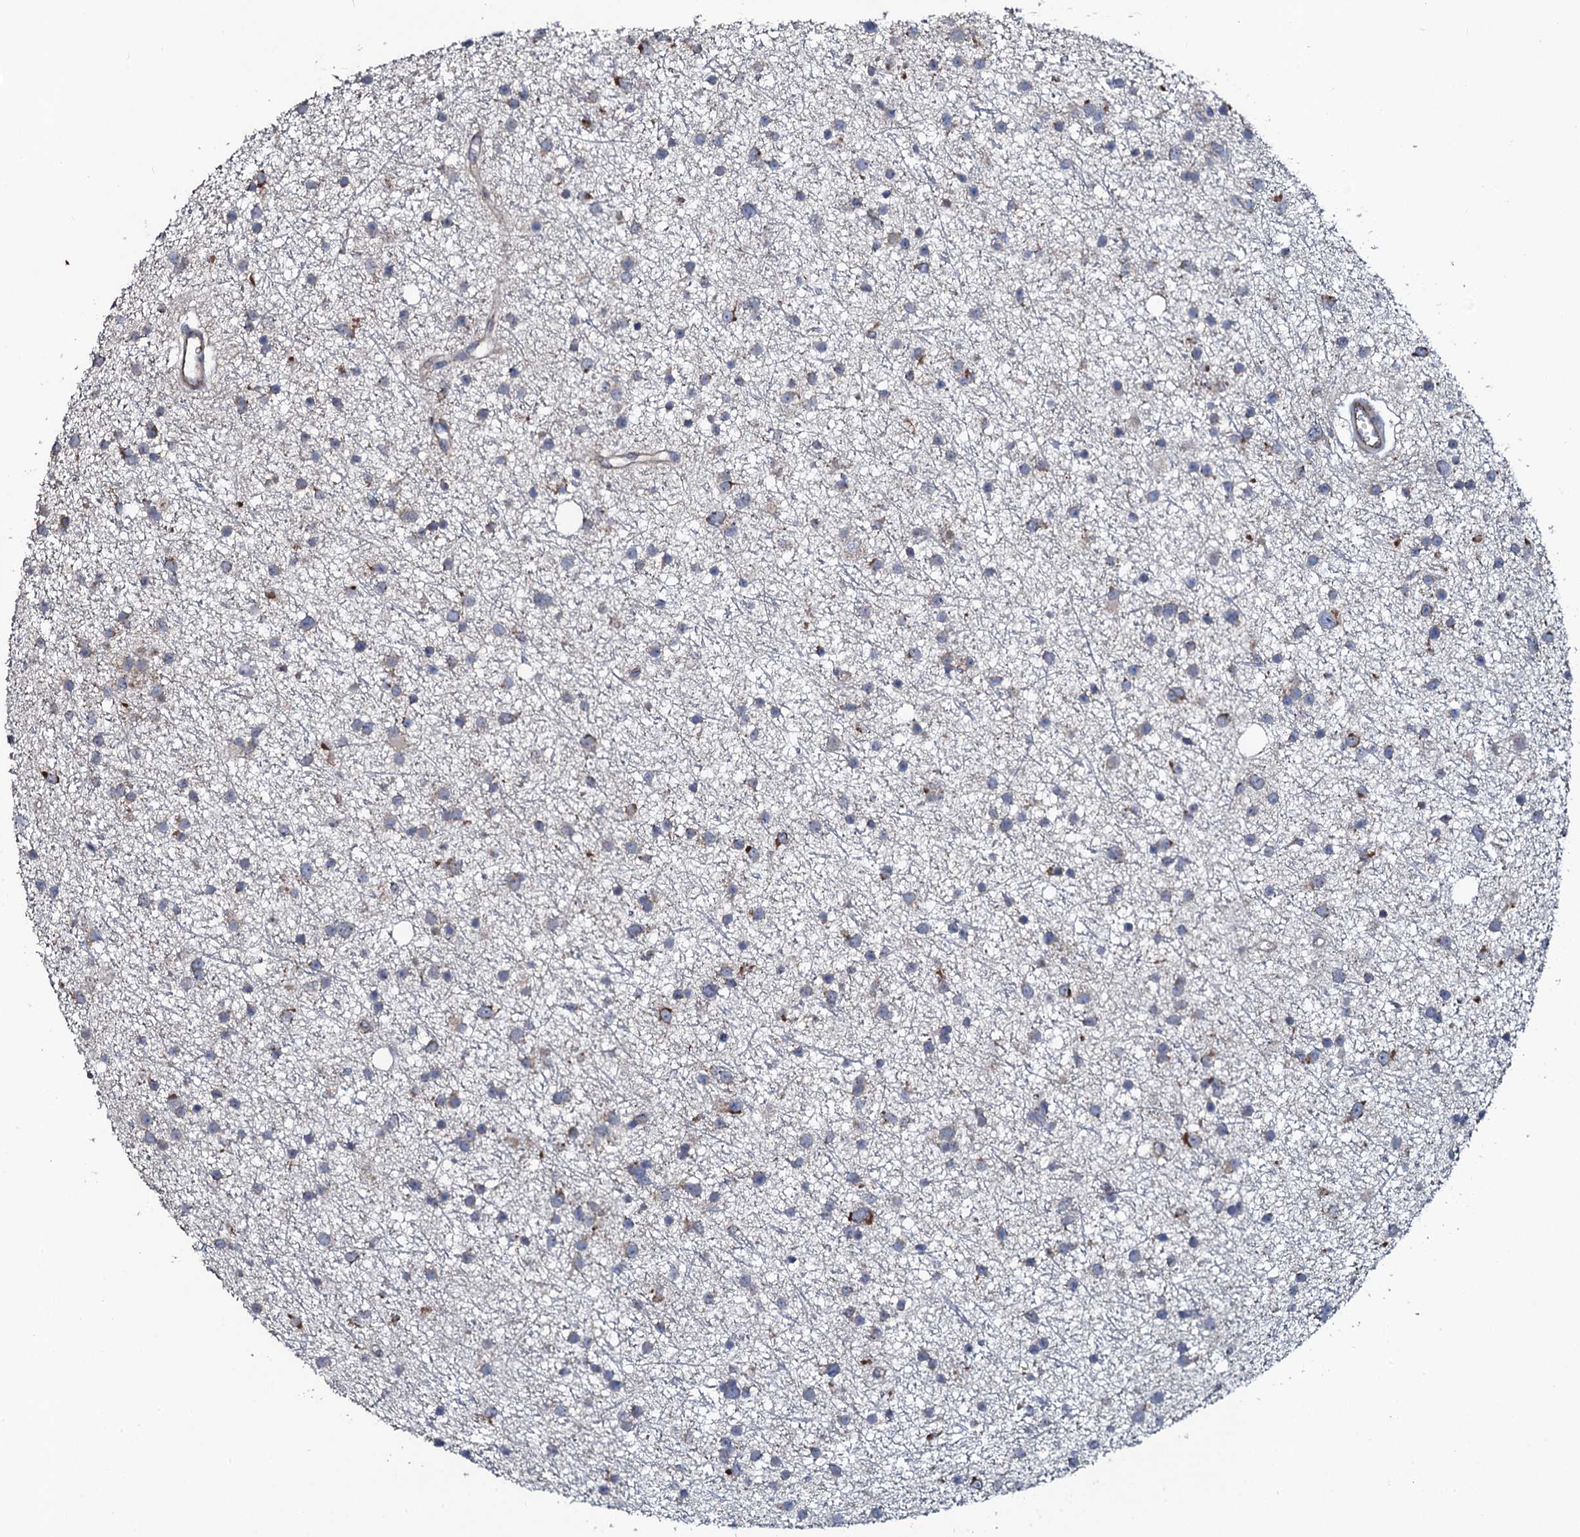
{"staining": {"intensity": "moderate", "quantity": "<25%", "location": "cytoplasmic/membranous"}, "tissue": "glioma", "cell_type": "Tumor cells", "image_type": "cancer", "snomed": [{"axis": "morphology", "description": "Glioma, malignant, Low grade"}, {"axis": "topography", "description": "Cerebral cortex"}], "caption": "Moderate cytoplasmic/membranous positivity is present in approximately <25% of tumor cells in glioma. The staining was performed using DAB (3,3'-diaminobenzidine), with brown indicating positive protein expression. Nuclei are stained blue with hematoxylin.", "gene": "GLCE", "patient": {"sex": "female", "age": 39}}